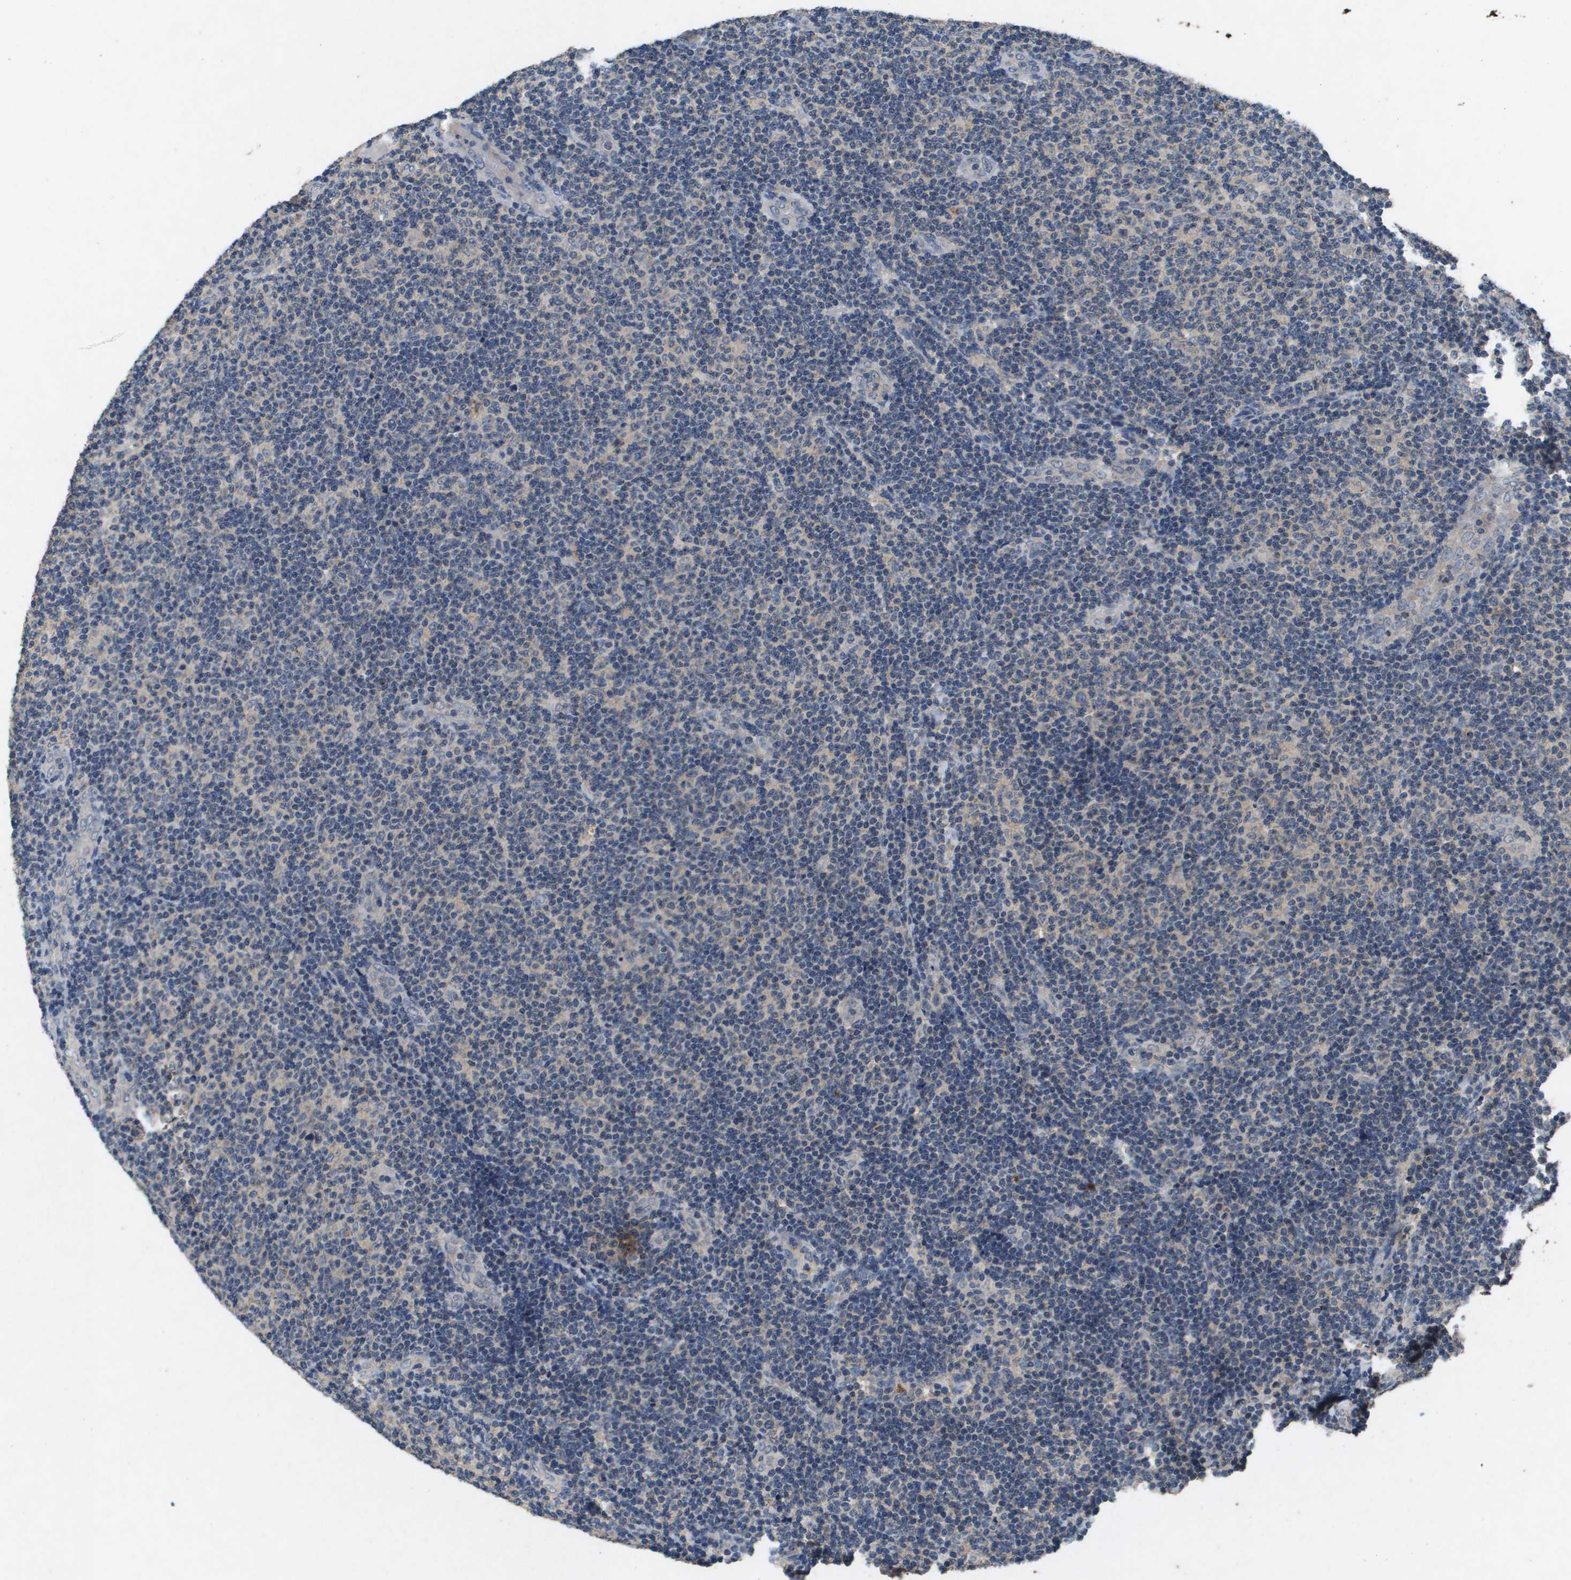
{"staining": {"intensity": "negative", "quantity": "none", "location": "none"}, "tissue": "lymphoma", "cell_type": "Tumor cells", "image_type": "cancer", "snomed": [{"axis": "morphology", "description": "Malignant lymphoma, non-Hodgkin's type, Low grade"}, {"axis": "topography", "description": "Lymph node"}], "caption": "A micrograph of low-grade malignant lymphoma, non-Hodgkin's type stained for a protein displays no brown staining in tumor cells. The staining is performed using DAB (3,3'-diaminobenzidine) brown chromogen with nuclei counter-stained in using hematoxylin.", "gene": "PROC", "patient": {"sex": "male", "age": 83}}